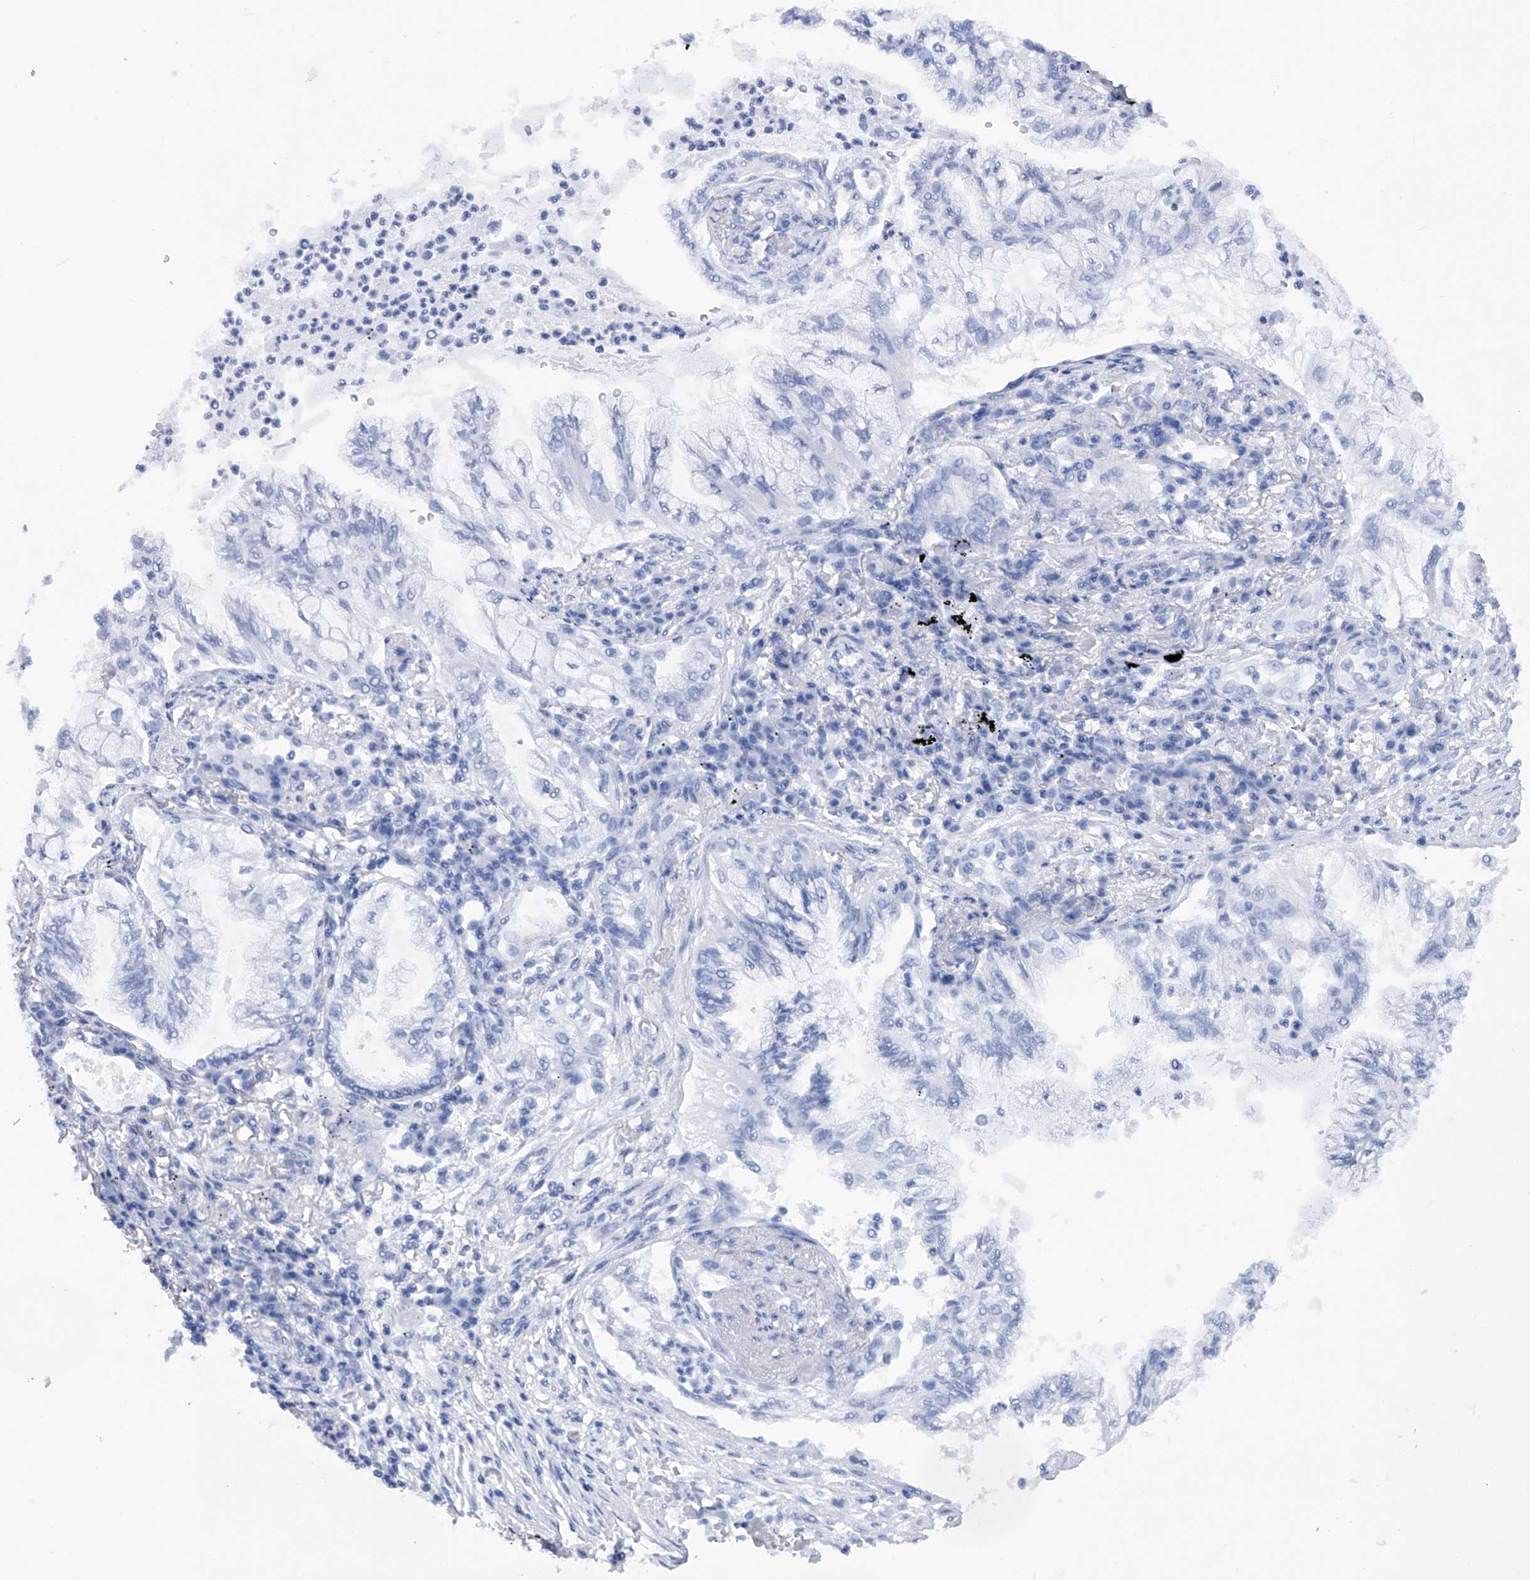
{"staining": {"intensity": "negative", "quantity": "none", "location": "none"}, "tissue": "lung cancer", "cell_type": "Tumor cells", "image_type": "cancer", "snomed": [{"axis": "morphology", "description": "Adenocarcinoma, NOS"}, {"axis": "topography", "description": "Lung"}], "caption": "Immunohistochemical staining of lung cancer exhibits no significant positivity in tumor cells.", "gene": "PDSS2", "patient": {"sex": "female", "age": 70}}